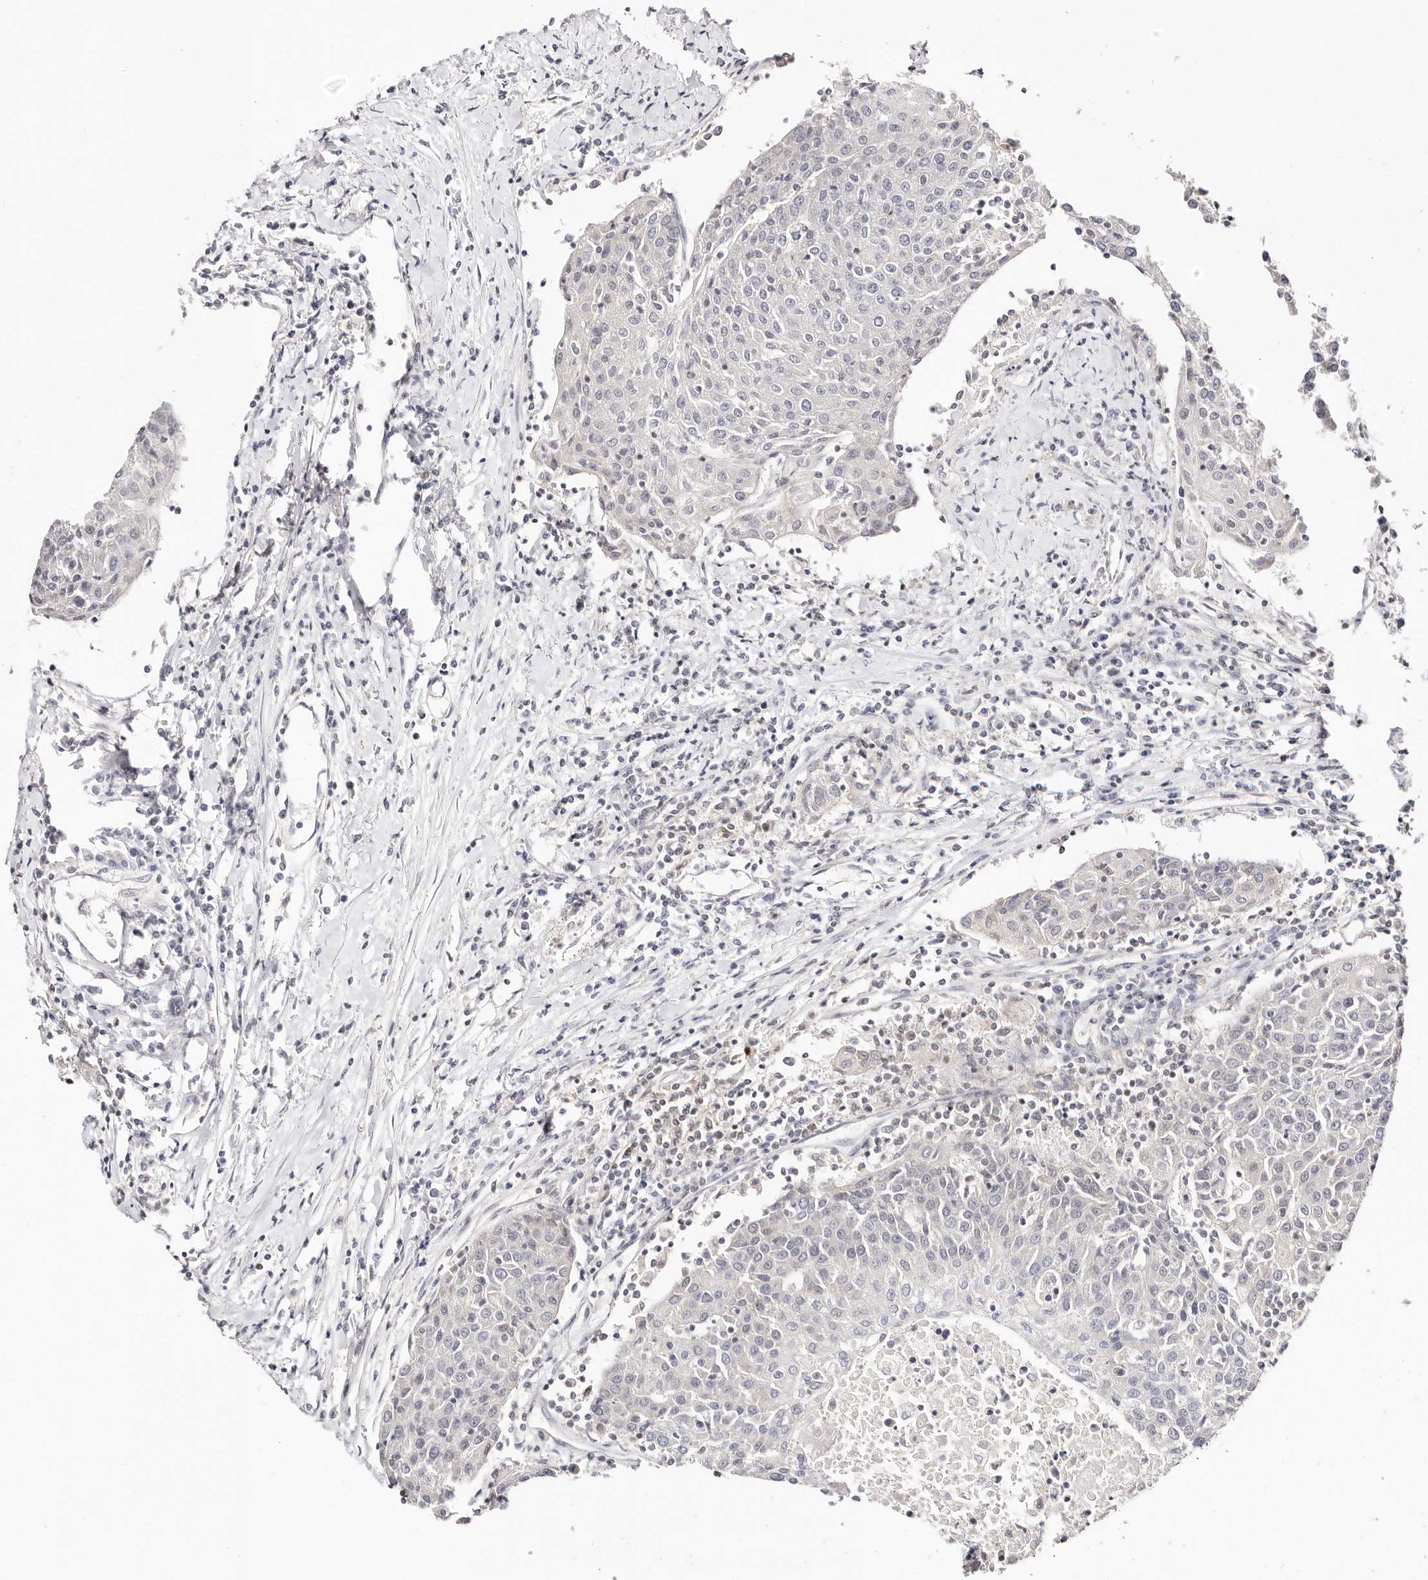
{"staining": {"intensity": "negative", "quantity": "none", "location": "none"}, "tissue": "urothelial cancer", "cell_type": "Tumor cells", "image_type": "cancer", "snomed": [{"axis": "morphology", "description": "Urothelial carcinoma, High grade"}, {"axis": "topography", "description": "Urinary bladder"}], "caption": "The photomicrograph shows no significant positivity in tumor cells of urothelial cancer. (DAB (3,3'-diaminobenzidine) IHC, high magnification).", "gene": "STAT5A", "patient": {"sex": "female", "age": 85}}